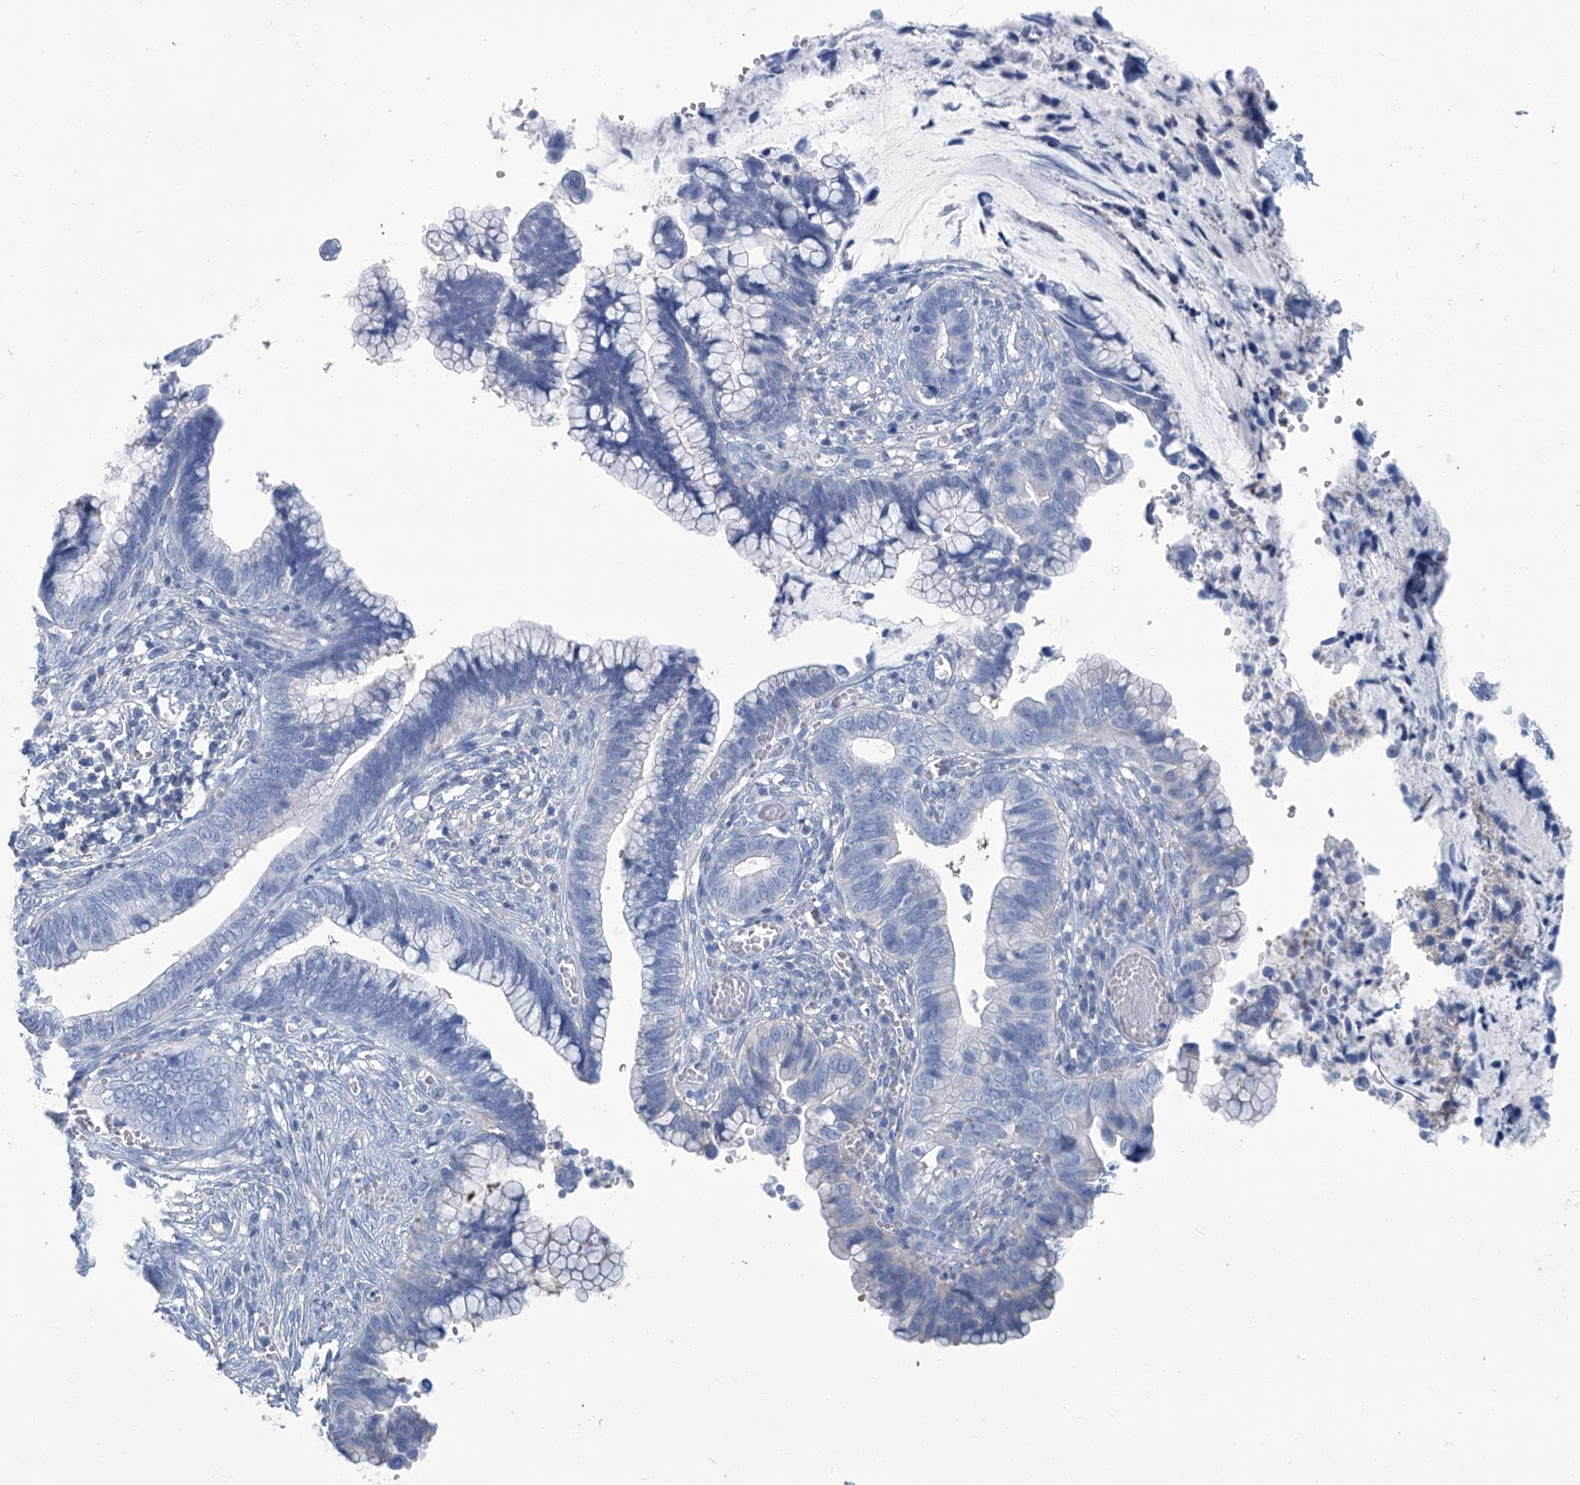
{"staining": {"intensity": "negative", "quantity": "none", "location": "none"}, "tissue": "cervical cancer", "cell_type": "Tumor cells", "image_type": "cancer", "snomed": [{"axis": "morphology", "description": "Adenocarcinoma, NOS"}, {"axis": "topography", "description": "Cervix"}], "caption": "Tumor cells show no significant protein expression in cervical cancer (adenocarcinoma). (DAB (3,3'-diaminobenzidine) IHC with hematoxylin counter stain).", "gene": "PFKL", "patient": {"sex": "female", "age": 44}}